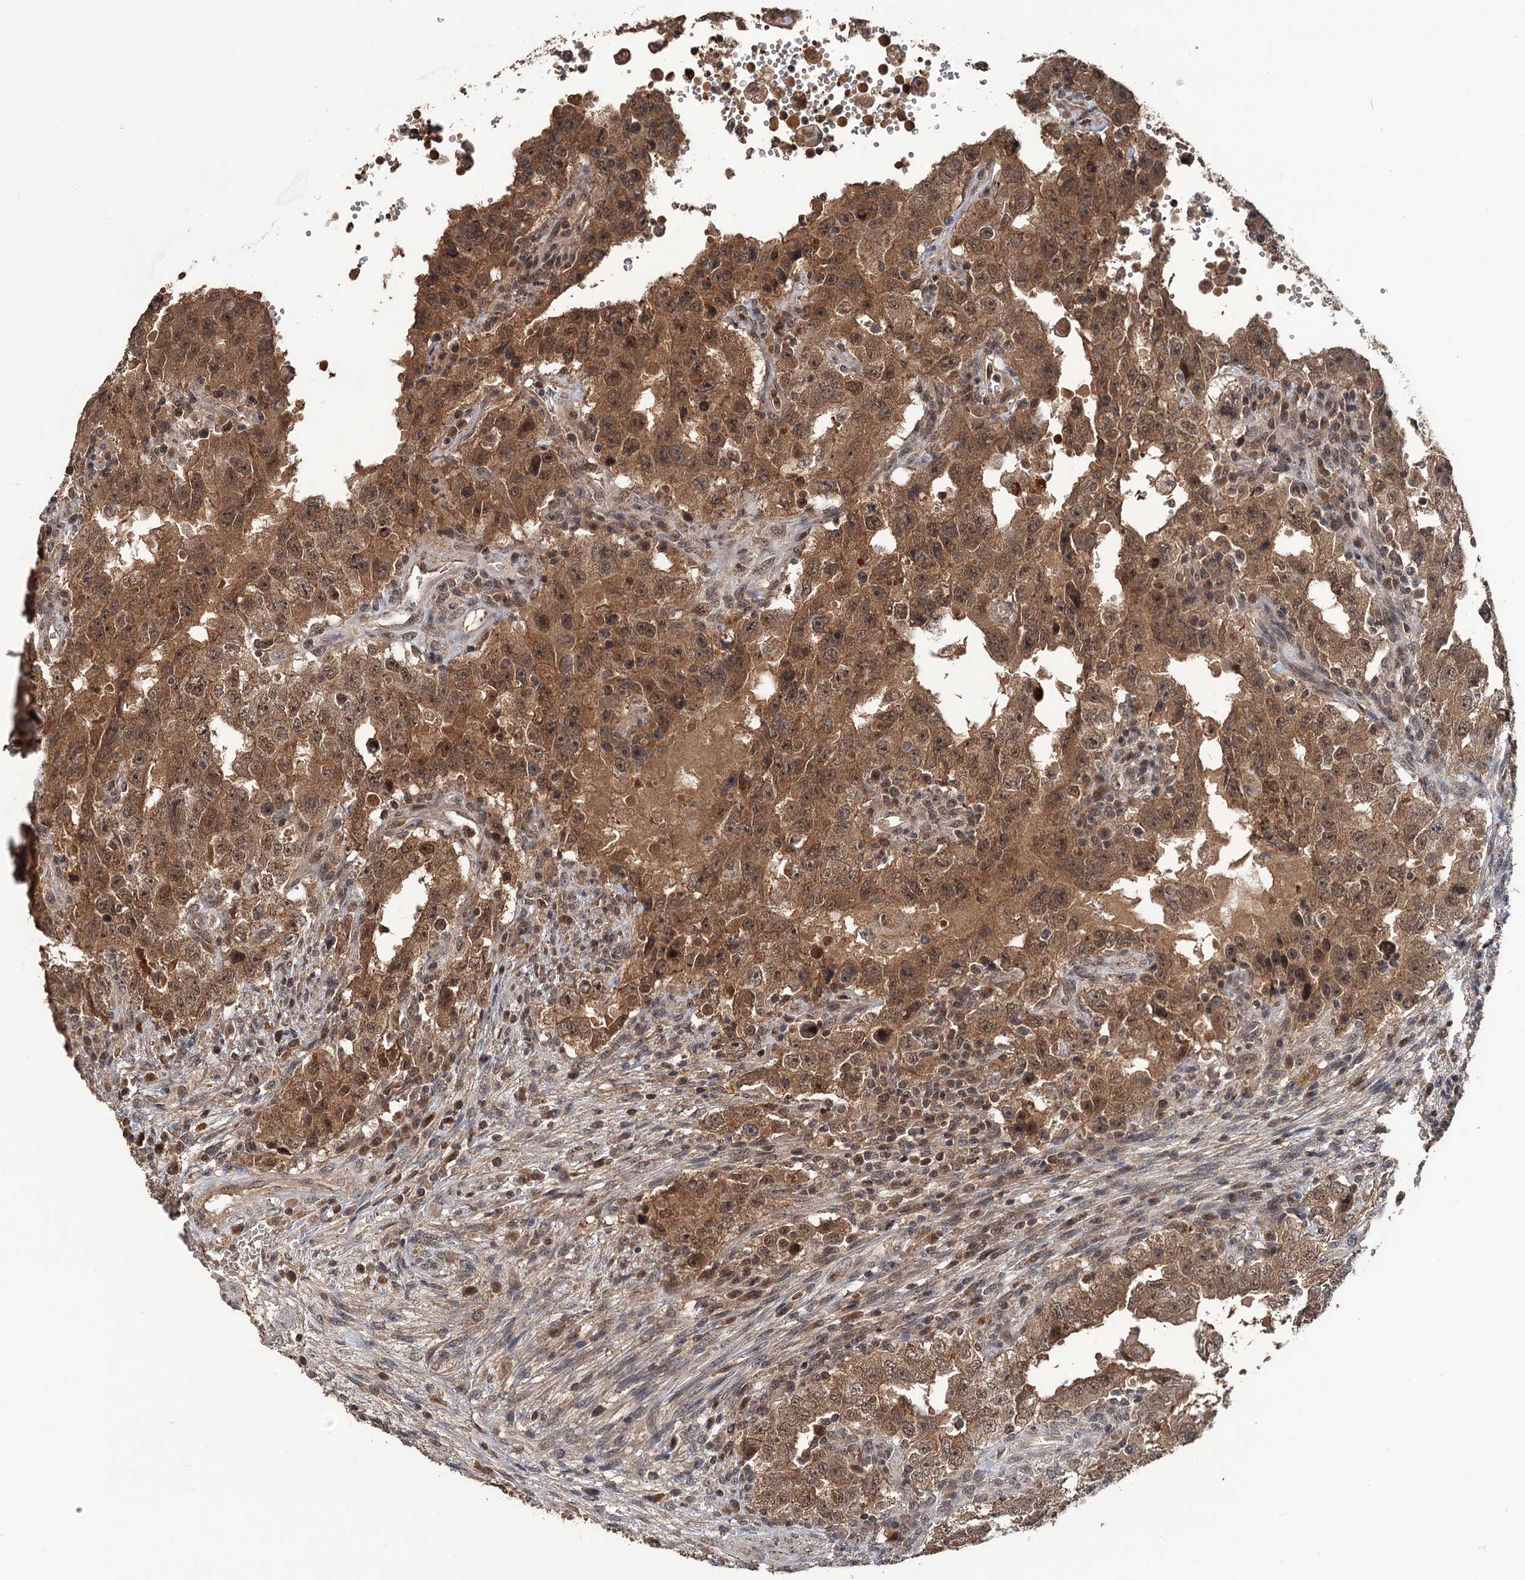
{"staining": {"intensity": "moderate", "quantity": ">75%", "location": "cytoplasmic/membranous,nuclear"}, "tissue": "testis cancer", "cell_type": "Tumor cells", "image_type": "cancer", "snomed": [{"axis": "morphology", "description": "Carcinoma, Embryonal, NOS"}, {"axis": "topography", "description": "Testis"}], "caption": "Protein staining by immunohistochemistry displays moderate cytoplasmic/membranous and nuclear expression in about >75% of tumor cells in testis embryonal carcinoma. (IHC, brightfield microscopy, high magnification).", "gene": "KANSL2", "patient": {"sex": "male", "age": 26}}